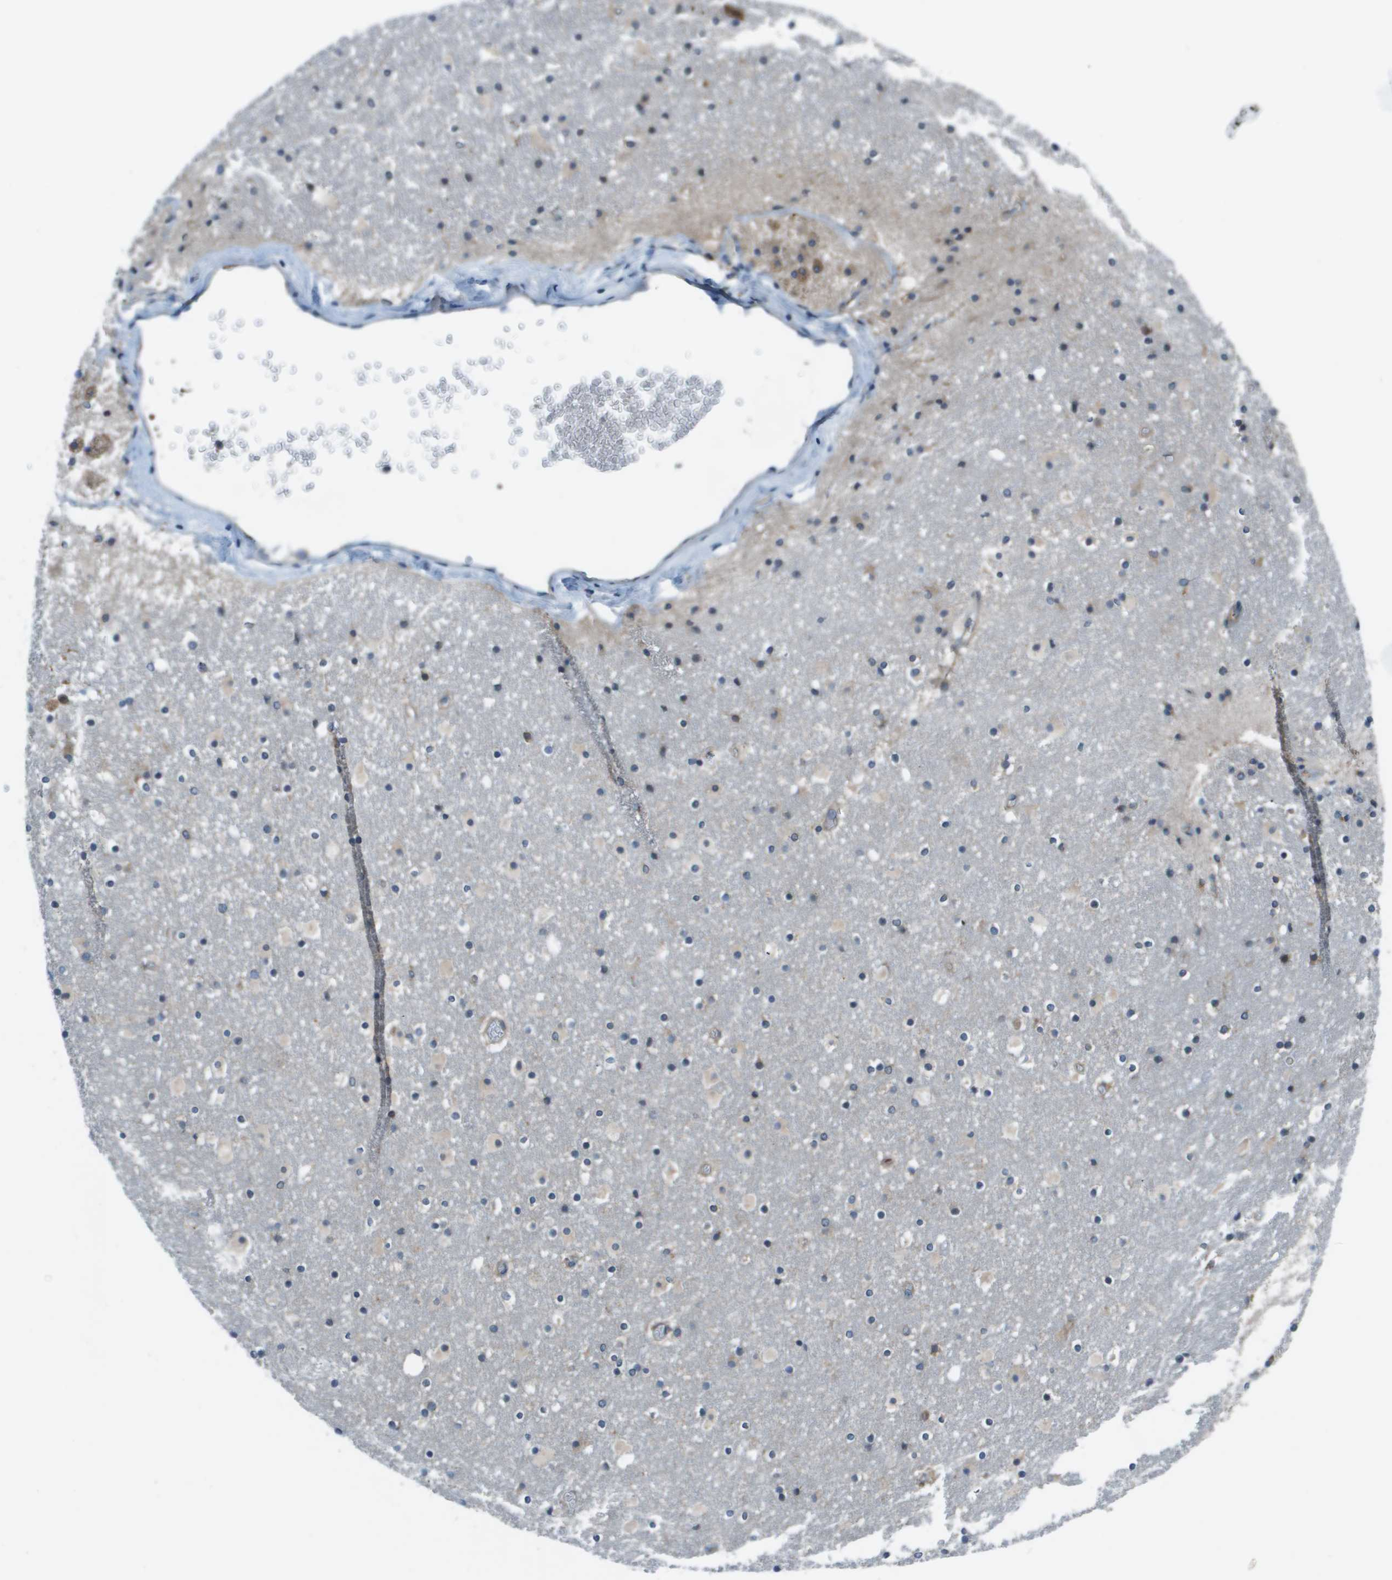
{"staining": {"intensity": "moderate", "quantity": "25%-75%", "location": "cytoplasmic/membranous"}, "tissue": "caudate", "cell_type": "Glial cells", "image_type": "normal", "snomed": [{"axis": "morphology", "description": "Normal tissue, NOS"}, {"axis": "topography", "description": "Lateral ventricle wall"}], "caption": "IHC photomicrograph of unremarkable human caudate stained for a protein (brown), which exhibits medium levels of moderate cytoplasmic/membranous positivity in approximately 25%-75% of glial cells.", "gene": "EIF3B", "patient": {"sex": "male", "age": 45}}